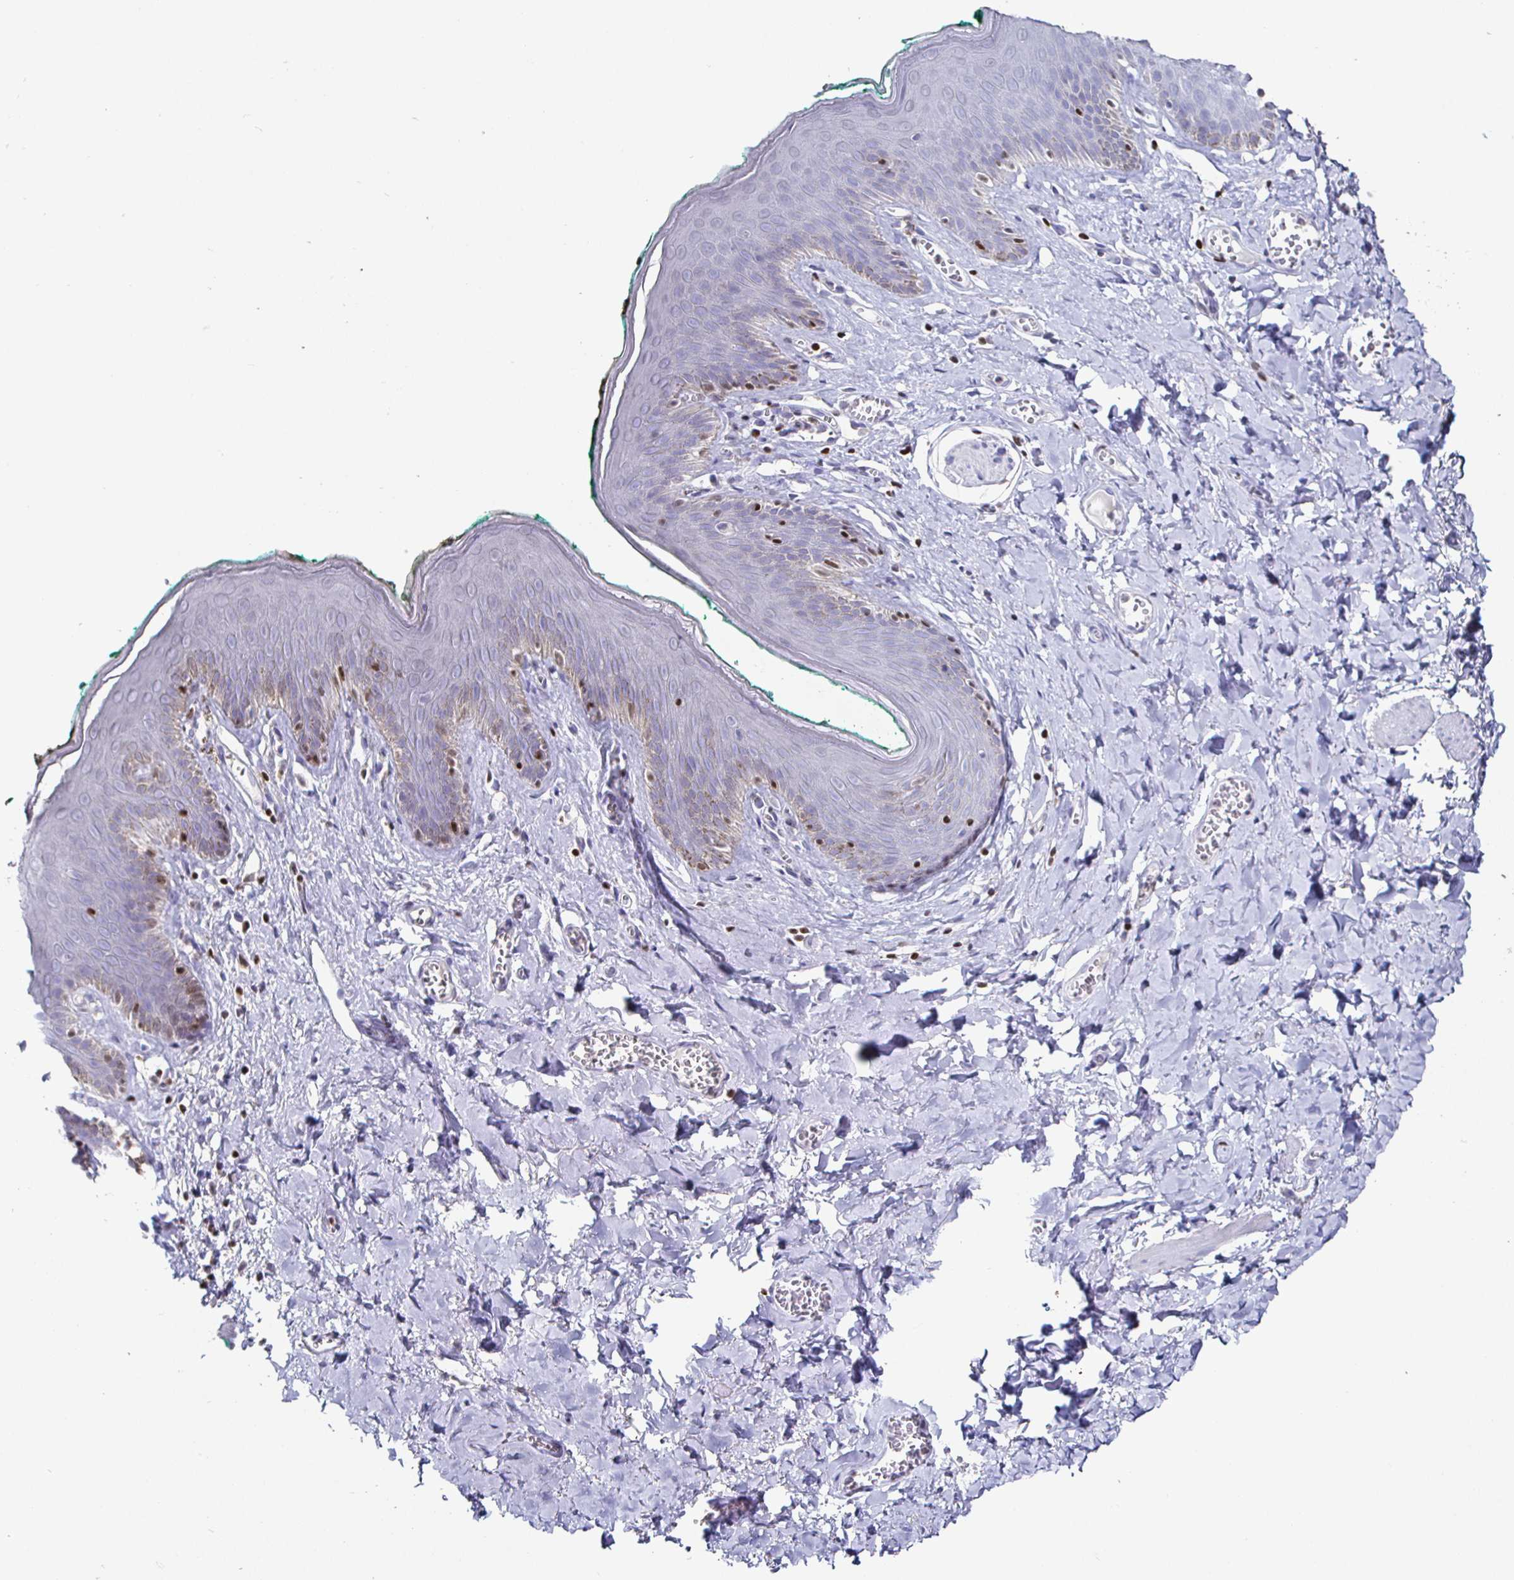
{"staining": {"intensity": "weak", "quantity": "<25%", "location": "nuclear"}, "tissue": "skin", "cell_type": "Epidermal cells", "image_type": "normal", "snomed": [{"axis": "morphology", "description": "Normal tissue, NOS"}, {"axis": "topography", "description": "Vulva"}, {"axis": "topography", "description": "Peripheral nerve tissue"}], "caption": "Human skin stained for a protein using IHC reveals no positivity in epidermal cells.", "gene": "RUNX2", "patient": {"sex": "female", "age": 66}}